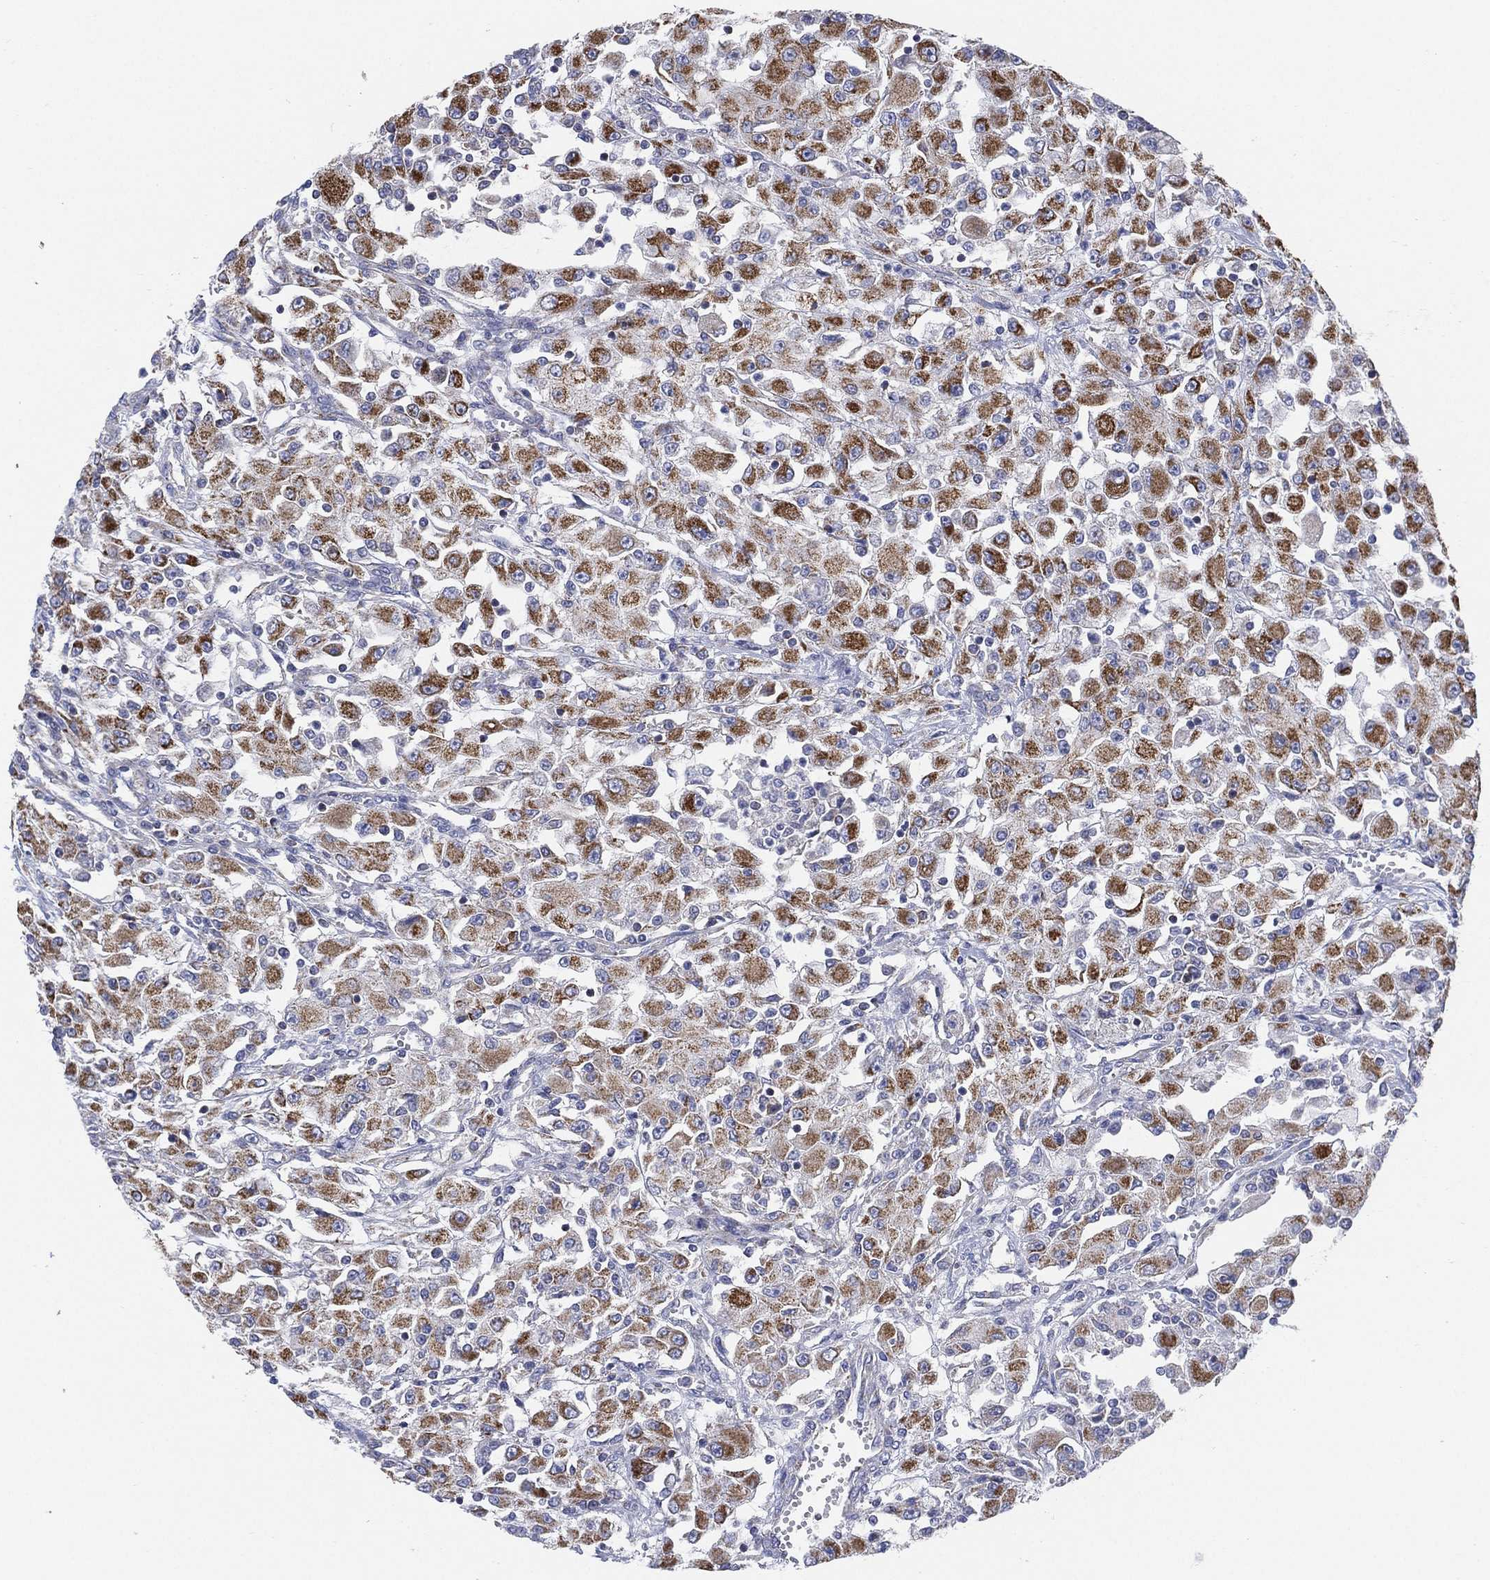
{"staining": {"intensity": "strong", "quantity": "25%-75%", "location": "cytoplasmic/membranous"}, "tissue": "renal cancer", "cell_type": "Tumor cells", "image_type": "cancer", "snomed": [{"axis": "morphology", "description": "Adenocarcinoma, NOS"}, {"axis": "topography", "description": "Kidney"}], "caption": "This histopathology image demonstrates immunohistochemistry (IHC) staining of renal cancer, with high strong cytoplasmic/membranous staining in approximately 25%-75% of tumor cells.", "gene": "INA", "patient": {"sex": "female", "age": 67}}